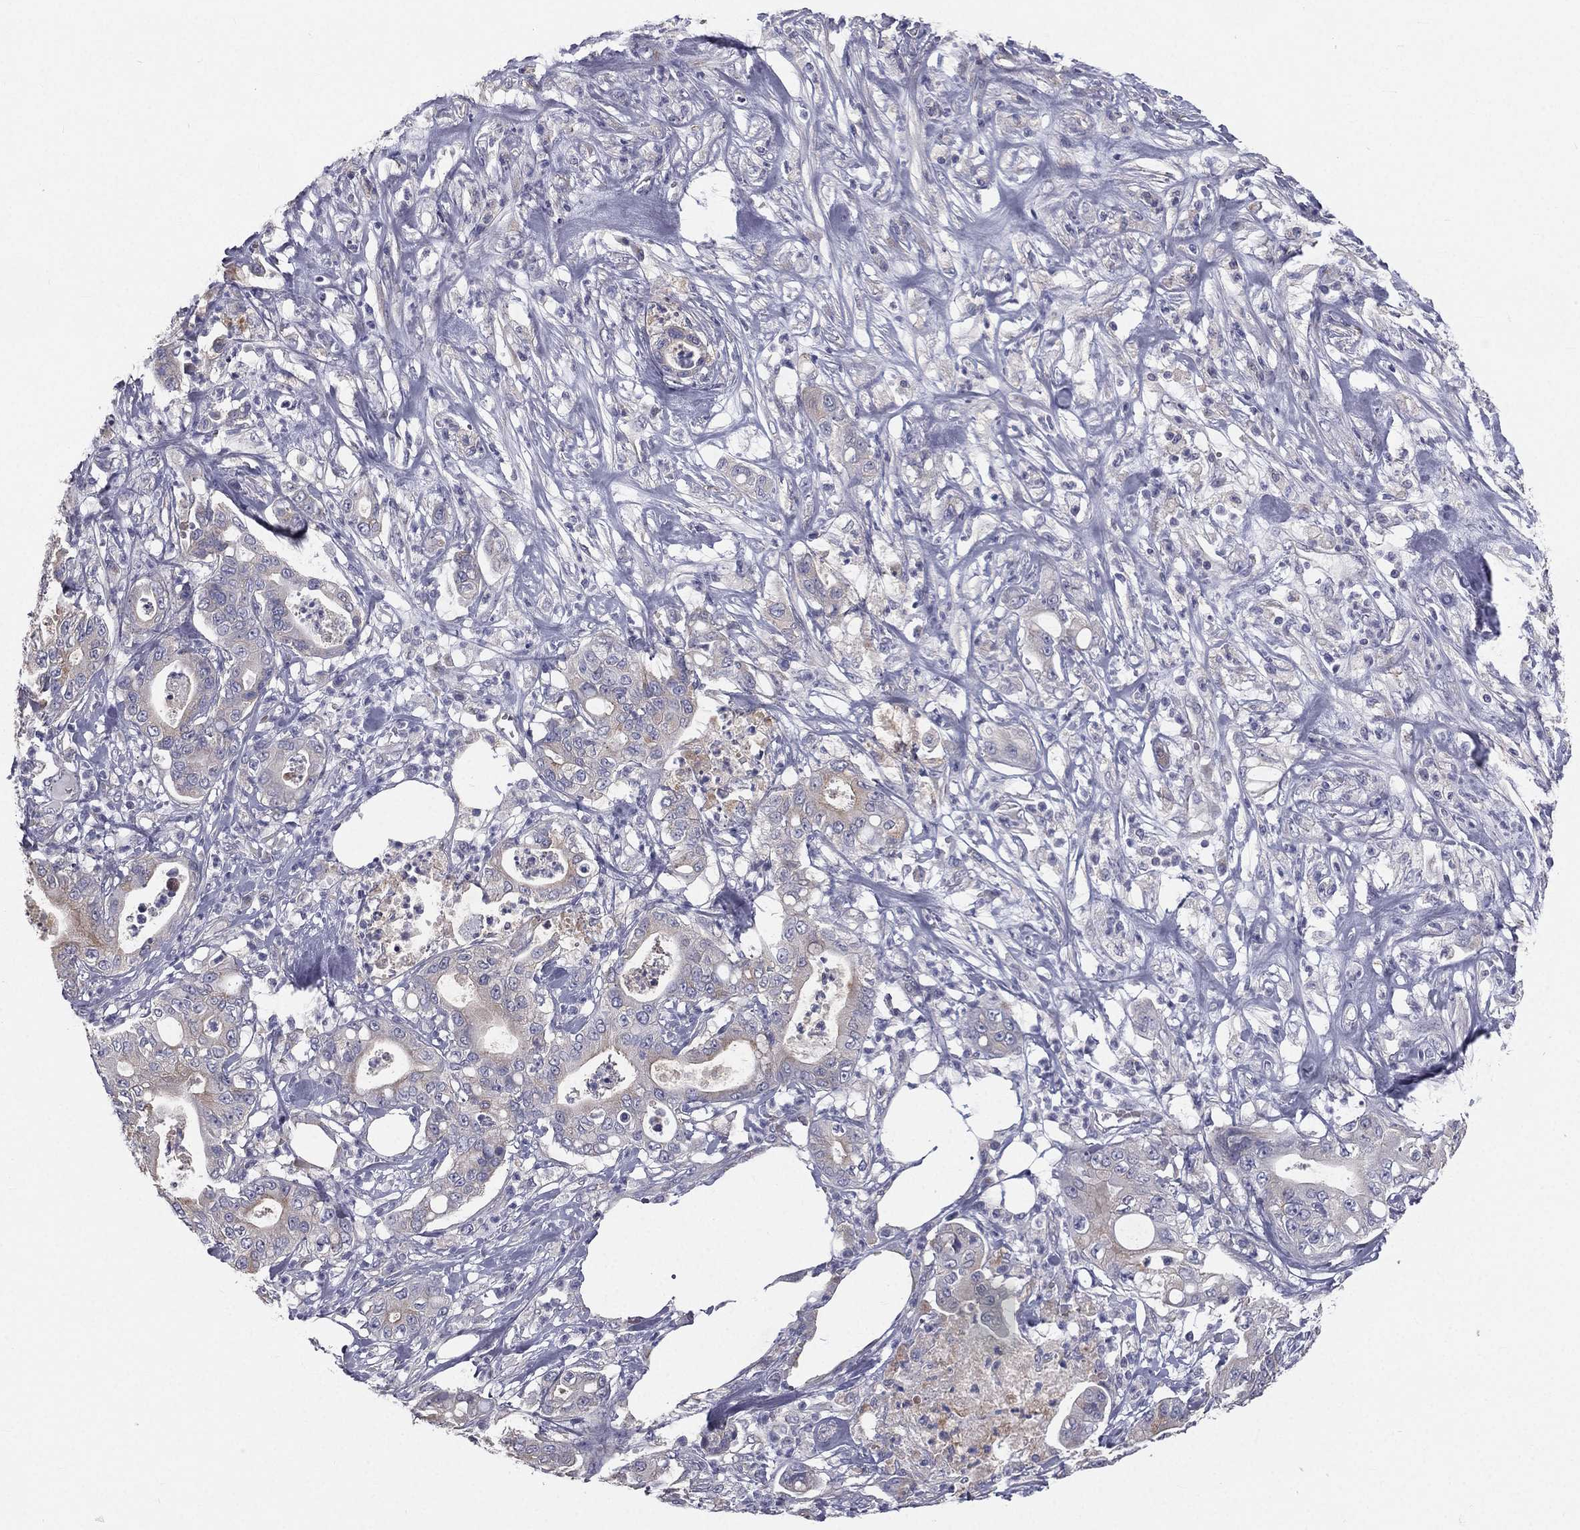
{"staining": {"intensity": "negative", "quantity": "none", "location": "none"}, "tissue": "pancreatic cancer", "cell_type": "Tumor cells", "image_type": "cancer", "snomed": [{"axis": "morphology", "description": "Adenocarcinoma, NOS"}, {"axis": "topography", "description": "Pancreas"}], "caption": "Image shows no protein positivity in tumor cells of pancreatic adenocarcinoma tissue.", "gene": "MUC13", "patient": {"sex": "male", "age": 71}}